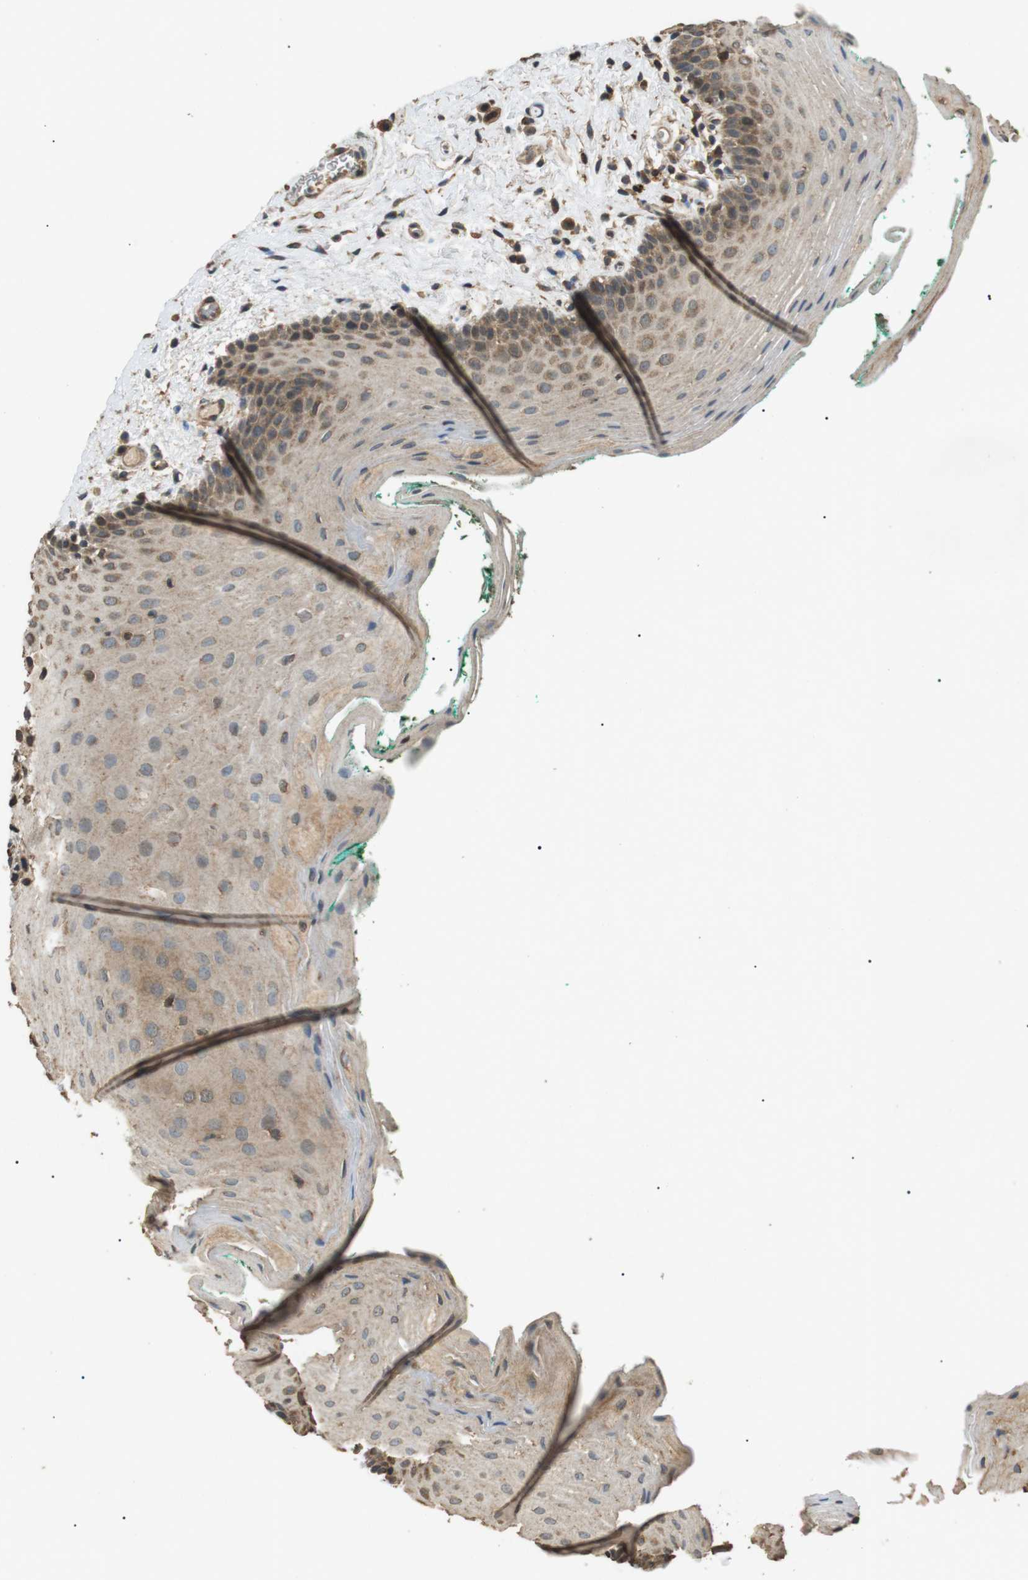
{"staining": {"intensity": "moderate", "quantity": "25%-75%", "location": "cytoplasmic/membranous"}, "tissue": "oral mucosa", "cell_type": "Squamous epithelial cells", "image_type": "normal", "snomed": [{"axis": "morphology", "description": "Normal tissue, NOS"}, {"axis": "topography", "description": "Oral tissue"}], "caption": "DAB (3,3'-diaminobenzidine) immunohistochemical staining of benign oral mucosa reveals moderate cytoplasmic/membranous protein staining in about 25%-75% of squamous epithelial cells. Immunohistochemistry stains the protein of interest in brown and the nuclei are stained blue.", "gene": "TBC1D15", "patient": {"sex": "male", "age": 58}}